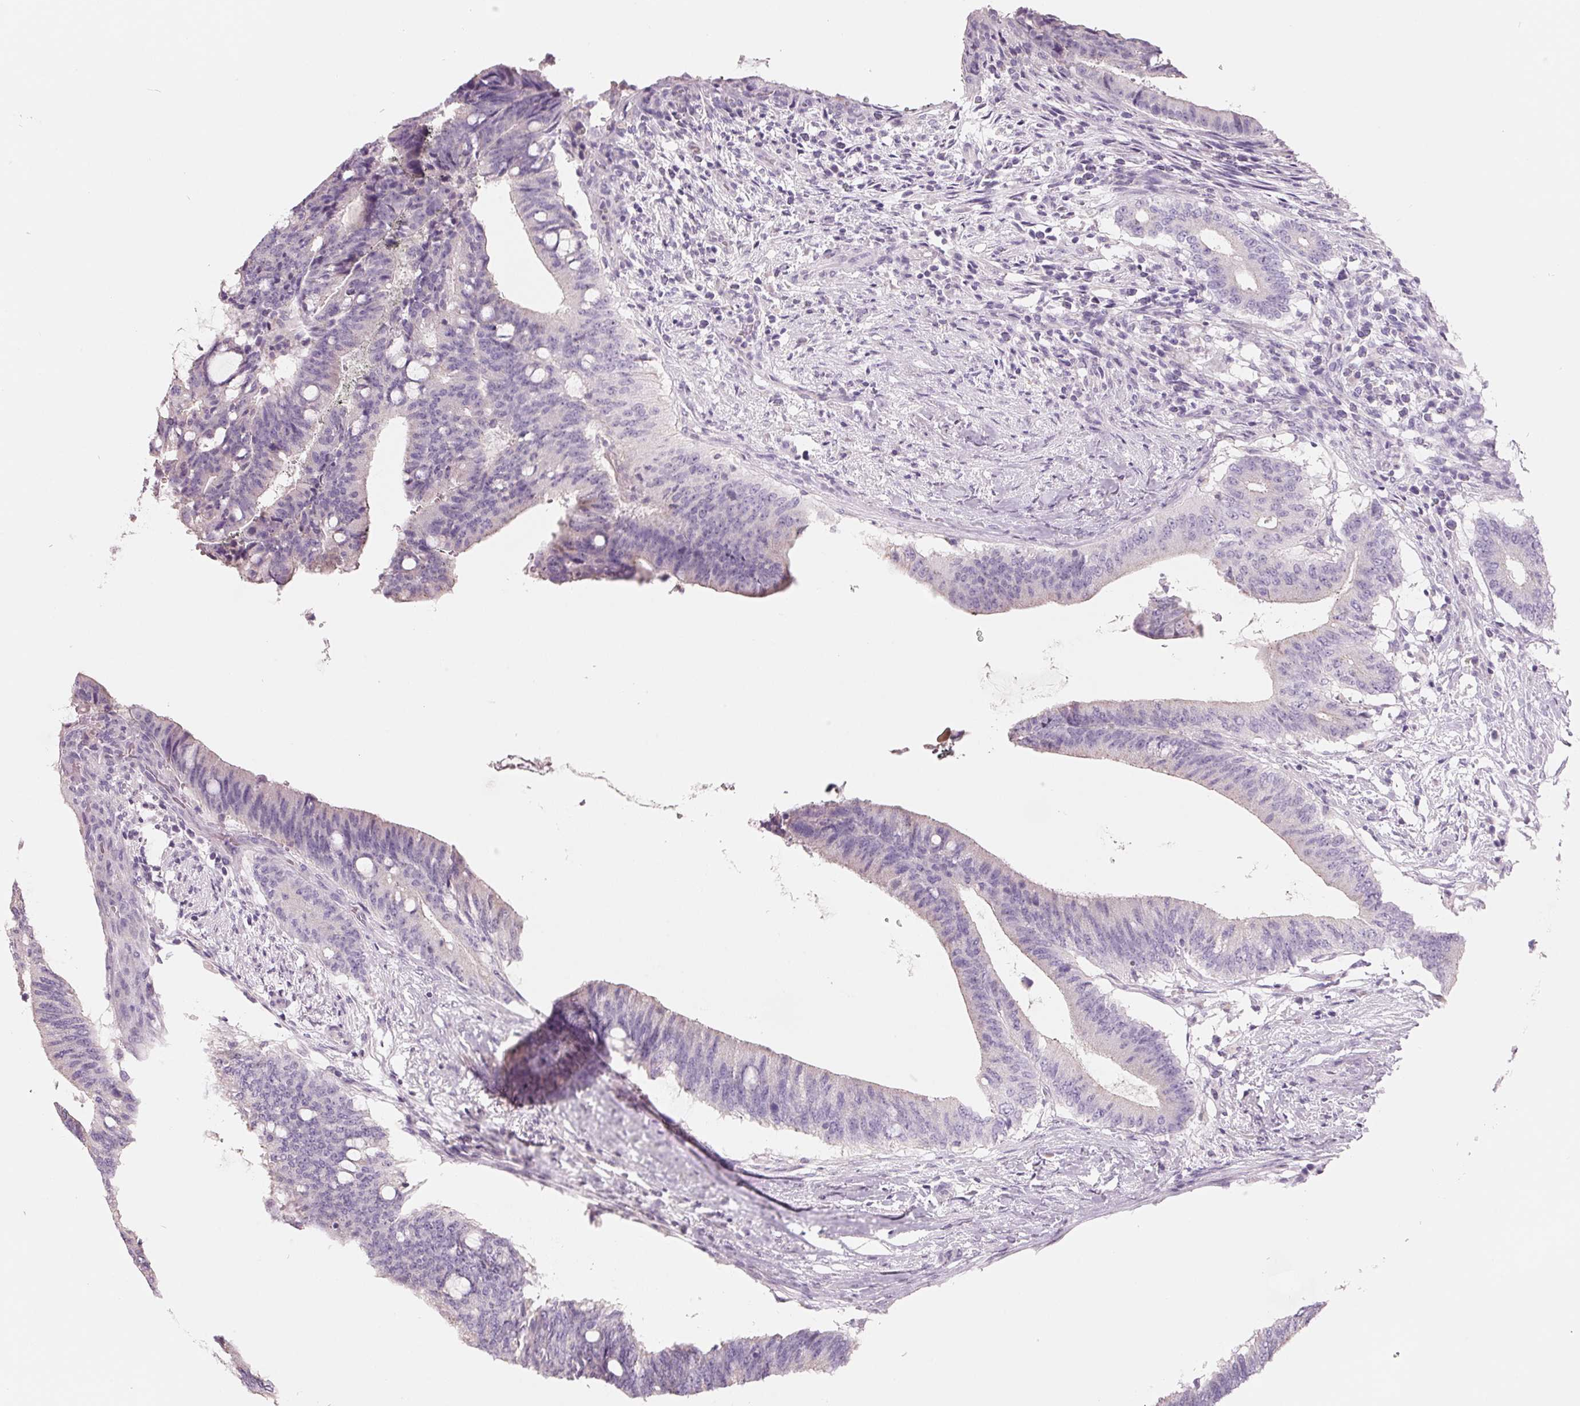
{"staining": {"intensity": "negative", "quantity": "none", "location": "none"}, "tissue": "colorectal cancer", "cell_type": "Tumor cells", "image_type": "cancer", "snomed": [{"axis": "morphology", "description": "Adenocarcinoma, NOS"}, {"axis": "topography", "description": "Colon"}], "caption": "DAB (3,3'-diaminobenzidine) immunohistochemical staining of human colorectal cancer demonstrates no significant staining in tumor cells.", "gene": "FTCD", "patient": {"sex": "female", "age": 43}}